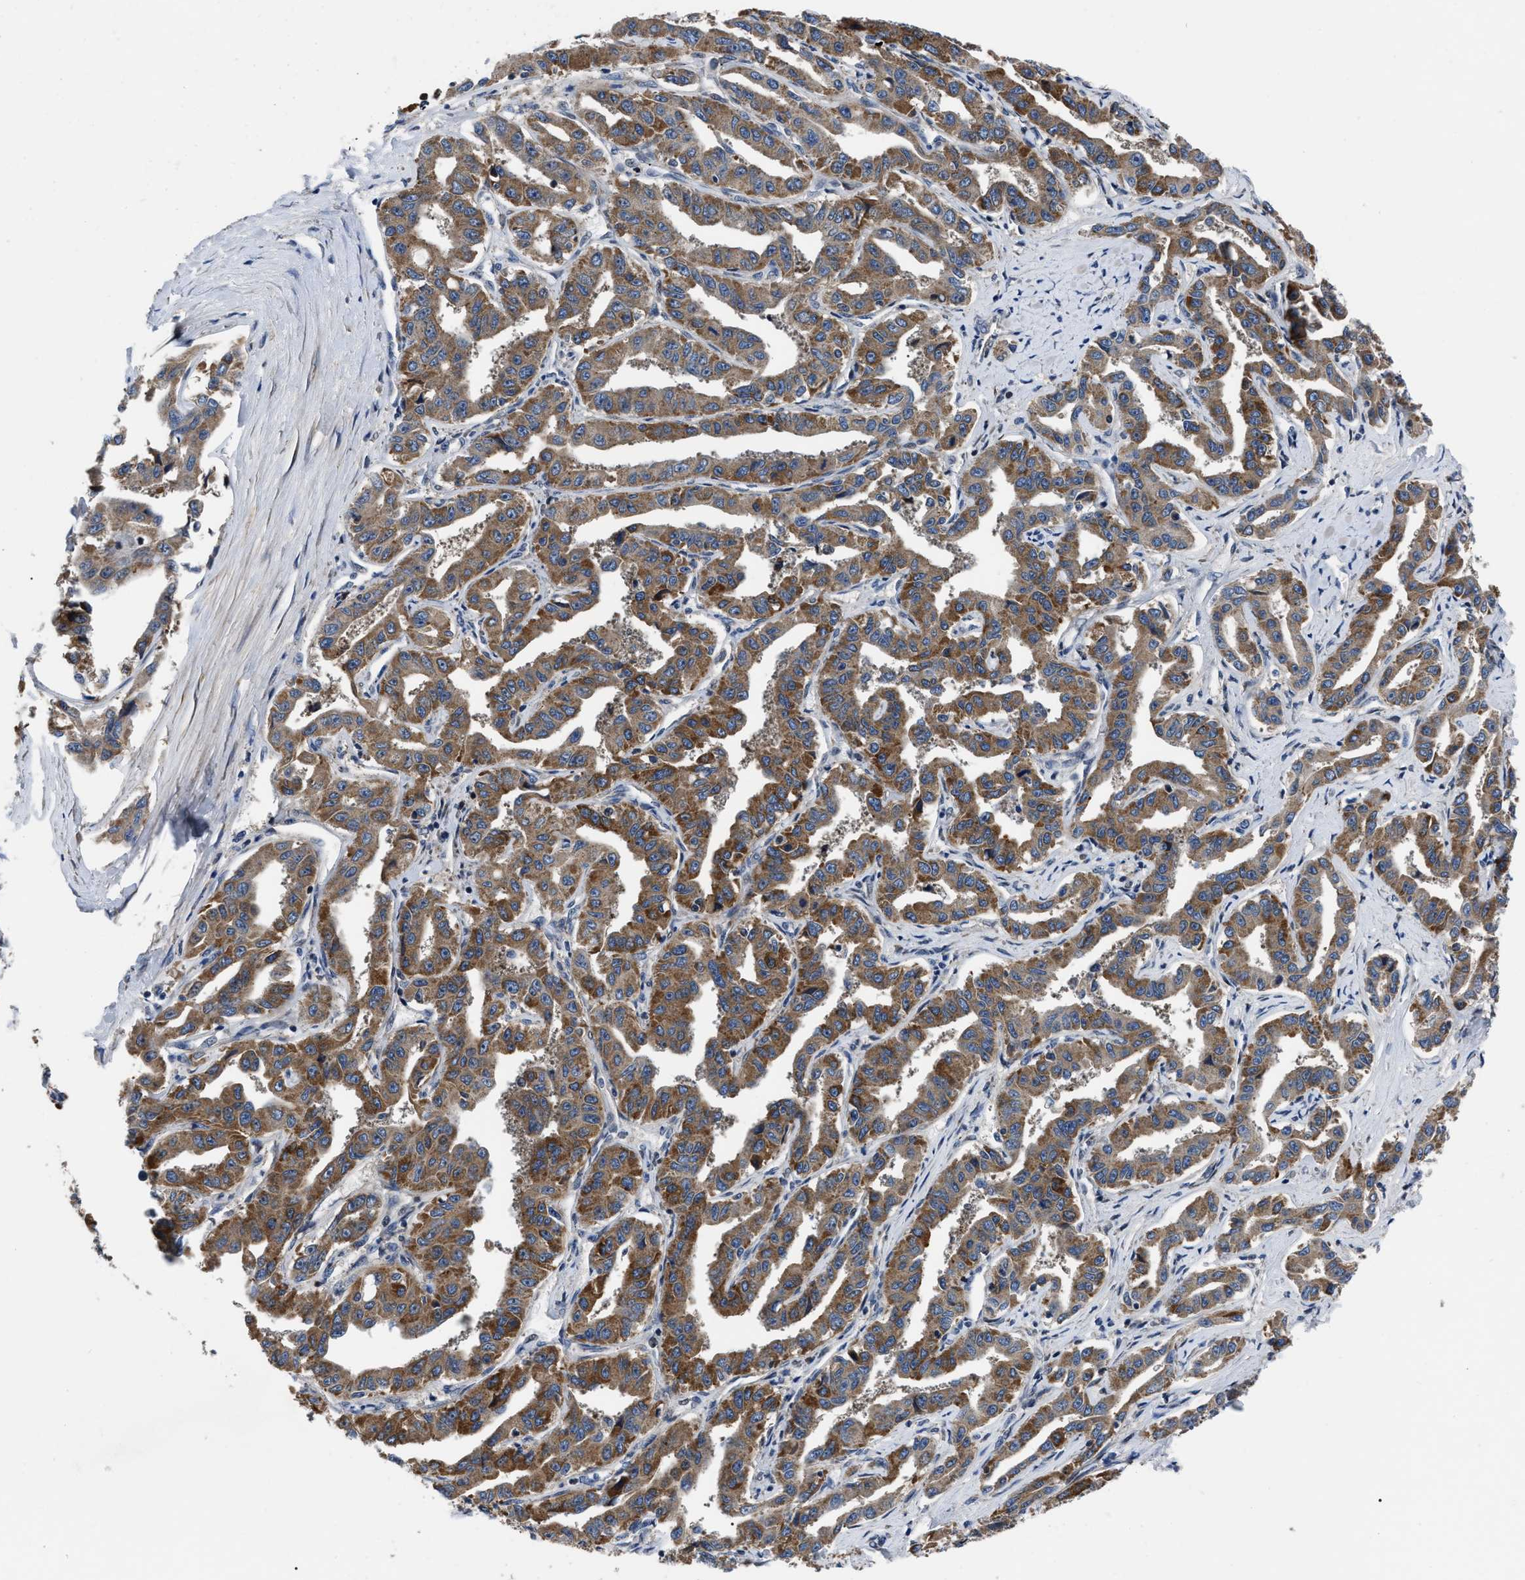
{"staining": {"intensity": "moderate", "quantity": ">75%", "location": "cytoplasmic/membranous"}, "tissue": "liver cancer", "cell_type": "Tumor cells", "image_type": "cancer", "snomed": [{"axis": "morphology", "description": "Cholangiocarcinoma"}, {"axis": "topography", "description": "Liver"}], "caption": "An immunohistochemistry histopathology image of tumor tissue is shown. Protein staining in brown shows moderate cytoplasmic/membranous positivity in liver cholangiocarcinoma within tumor cells.", "gene": "PPWD1", "patient": {"sex": "male", "age": 59}}